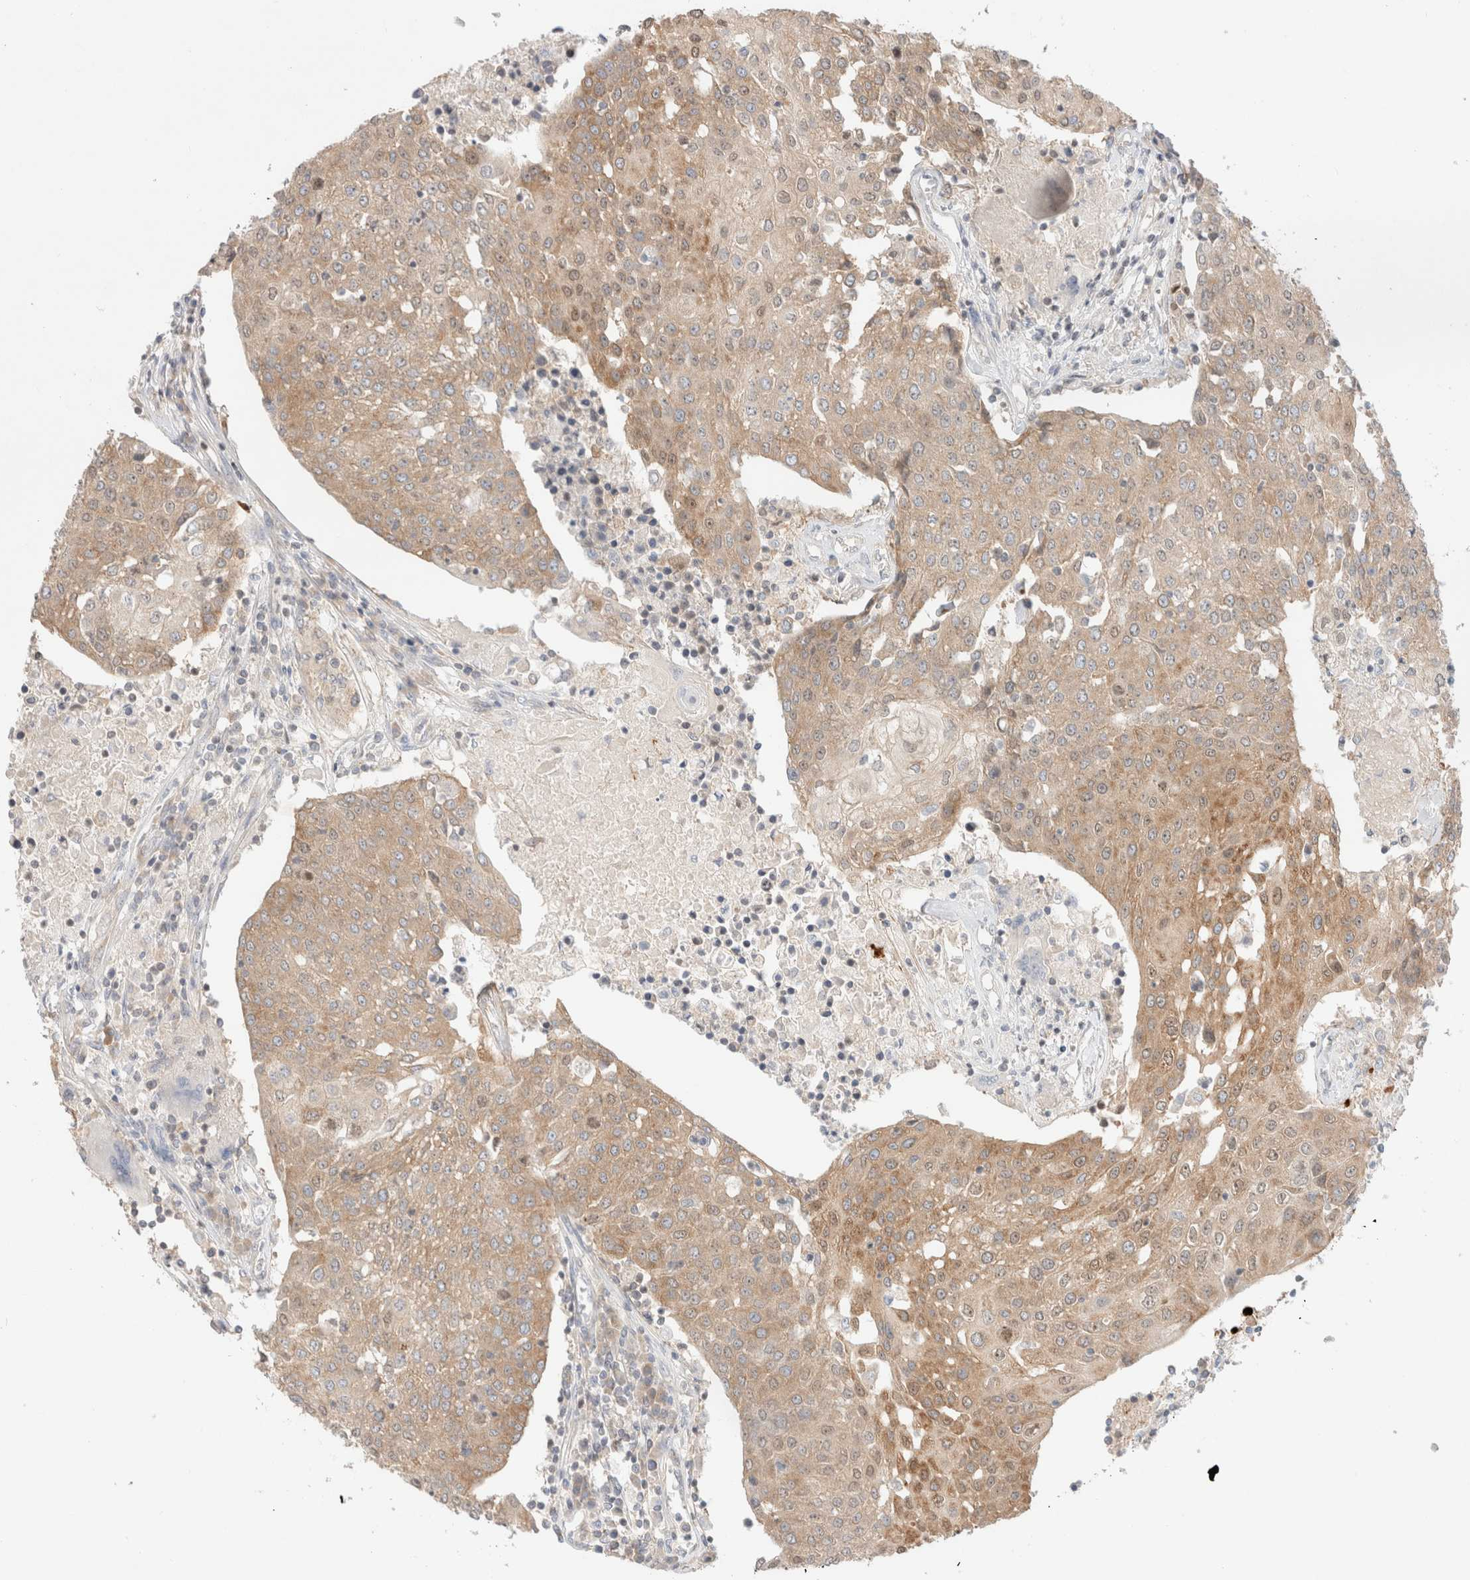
{"staining": {"intensity": "moderate", "quantity": ">75%", "location": "cytoplasmic/membranous"}, "tissue": "urothelial cancer", "cell_type": "Tumor cells", "image_type": "cancer", "snomed": [{"axis": "morphology", "description": "Urothelial carcinoma, High grade"}, {"axis": "topography", "description": "Urinary bladder"}], "caption": "High-magnification brightfield microscopy of urothelial cancer stained with DAB (3,3'-diaminobenzidine) (brown) and counterstained with hematoxylin (blue). tumor cells exhibit moderate cytoplasmic/membranous expression is present in about>75% of cells.", "gene": "MARK3", "patient": {"sex": "female", "age": 85}}